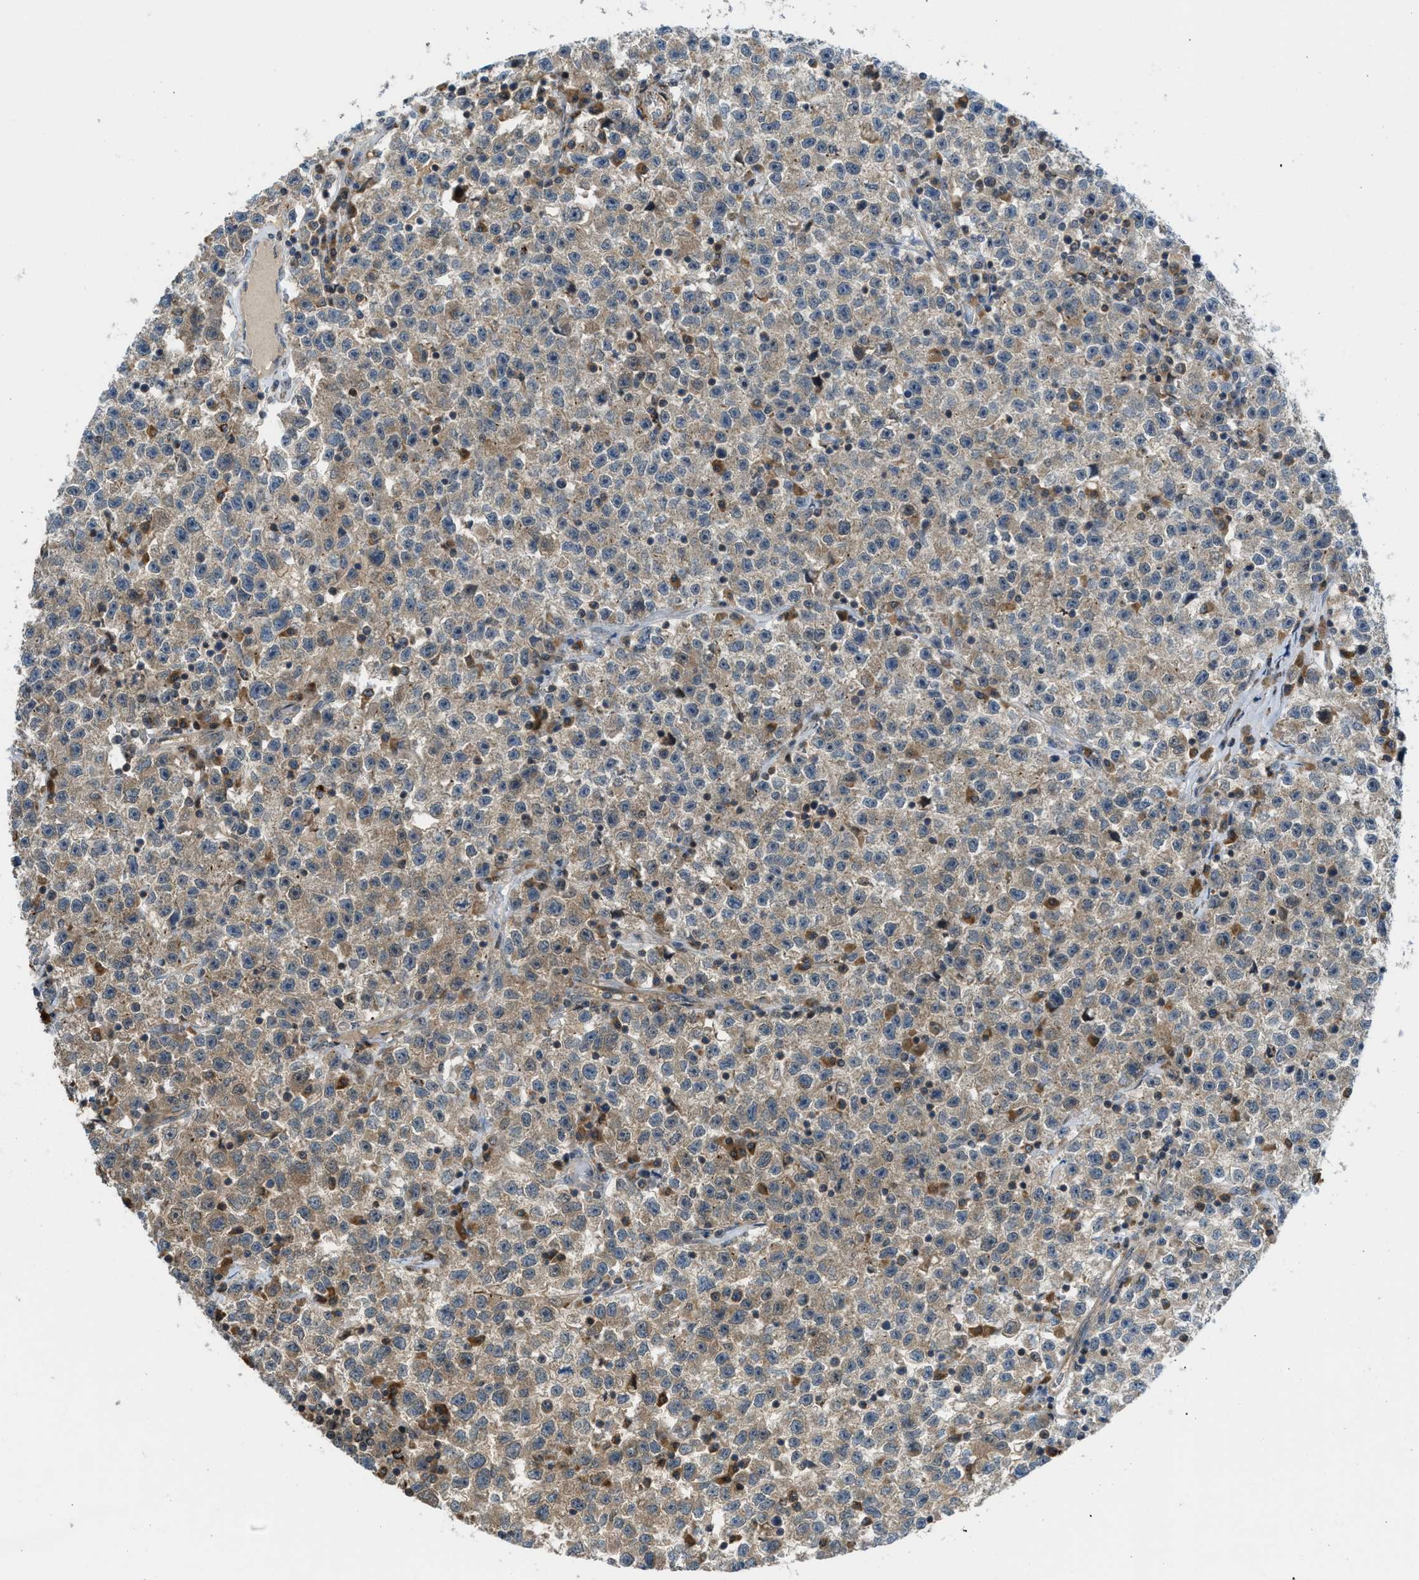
{"staining": {"intensity": "moderate", "quantity": ">75%", "location": "cytoplasmic/membranous"}, "tissue": "testis cancer", "cell_type": "Tumor cells", "image_type": "cancer", "snomed": [{"axis": "morphology", "description": "Seminoma, NOS"}, {"axis": "topography", "description": "Testis"}], "caption": "Brown immunohistochemical staining in human testis seminoma shows moderate cytoplasmic/membranous staining in approximately >75% of tumor cells.", "gene": "SESN2", "patient": {"sex": "male", "age": 22}}